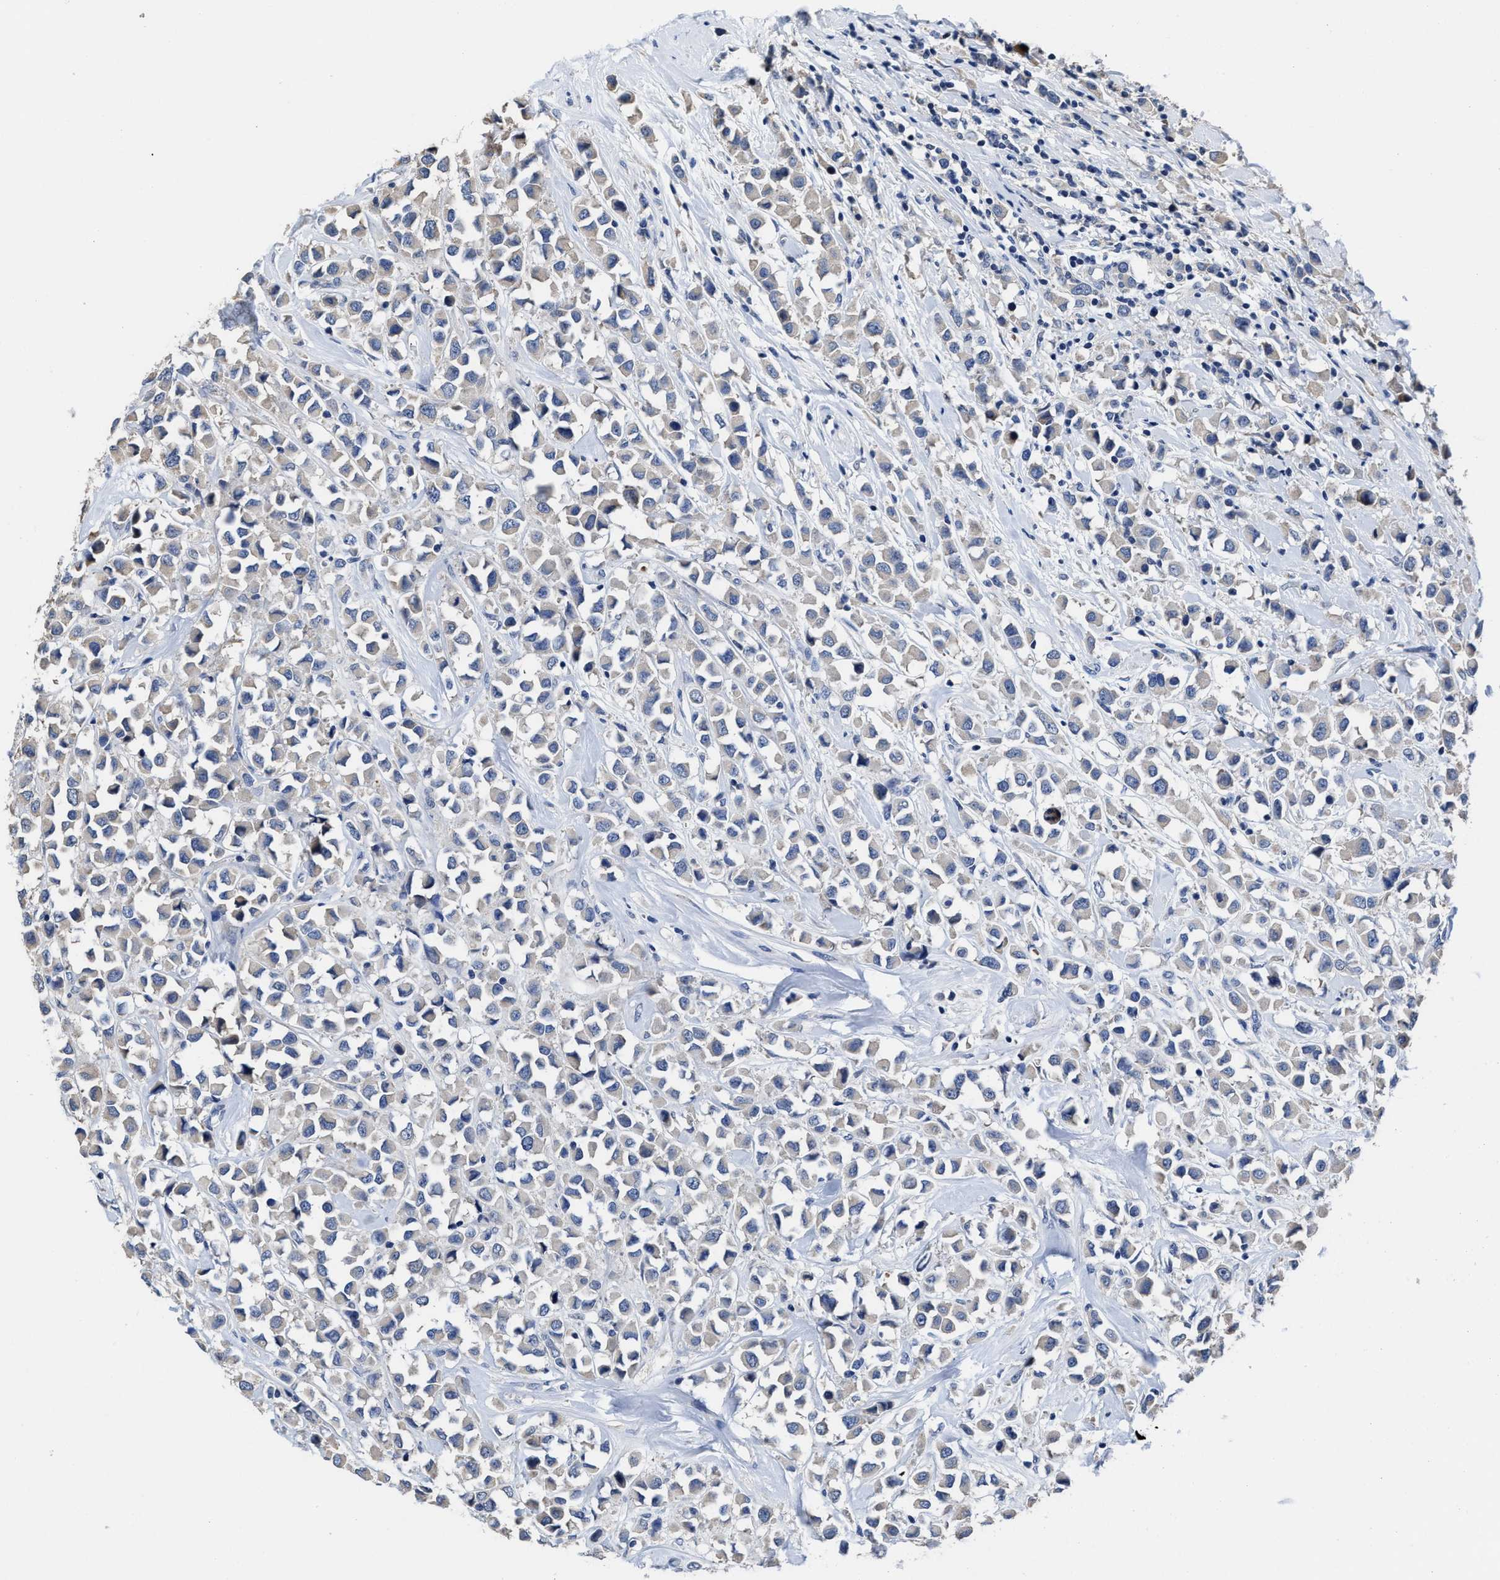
{"staining": {"intensity": "negative", "quantity": "none", "location": "none"}, "tissue": "breast cancer", "cell_type": "Tumor cells", "image_type": "cancer", "snomed": [{"axis": "morphology", "description": "Duct carcinoma"}, {"axis": "topography", "description": "Breast"}], "caption": "DAB (3,3'-diaminobenzidine) immunohistochemical staining of breast cancer reveals no significant expression in tumor cells.", "gene": "HOOK1", "patient": {"sex": "female", "age": 61}}